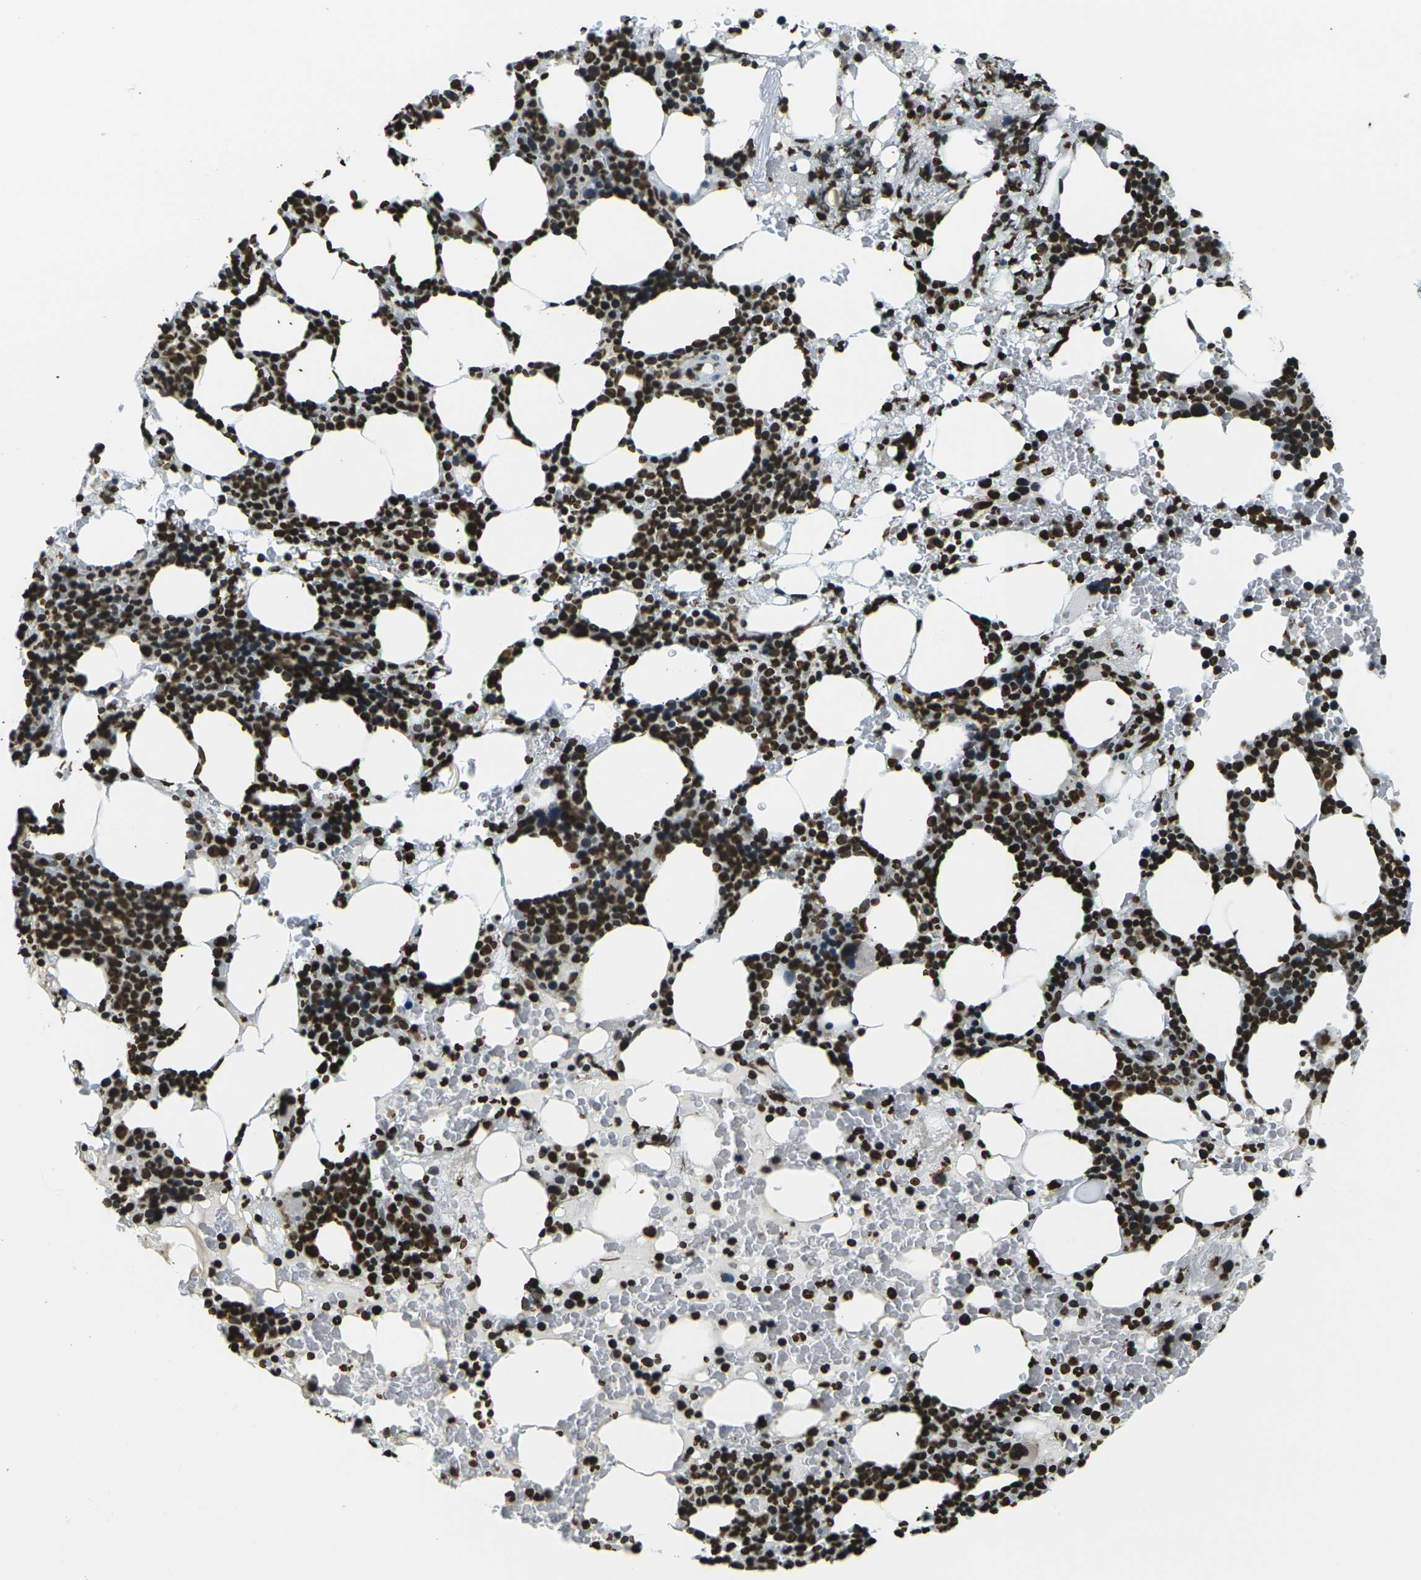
{"staining": {"intensity": "strong", "quantity": ">75%", "location": "nuclear"}, "tissue": "bone marrow", "cell_type": "Hematopoietic cells", "image_type": "normal", "snomed": [{"axis": "morphology", "description": "Normal tissue, NOS"}, {"axis": "morphology", "description": "Inflammation, NOS"}, {"axis": "topography", "description": "Bone marrow"}], "caption": "DAB (3,3'-diaminobenzidine) immunohistochemical staining of benign human bone marrow displays strong nuclear protein positivity in approximately >75% of hematopoietic cells. The staining was performed using DAB (3,3'-diaminobenzidine) to visualize the protein expression in brown, while the nuclei were stained in blue with hematoxylin (Magnification: 20x).", "gene": "H1", "patient": {"sex": "female", "age": 84}}